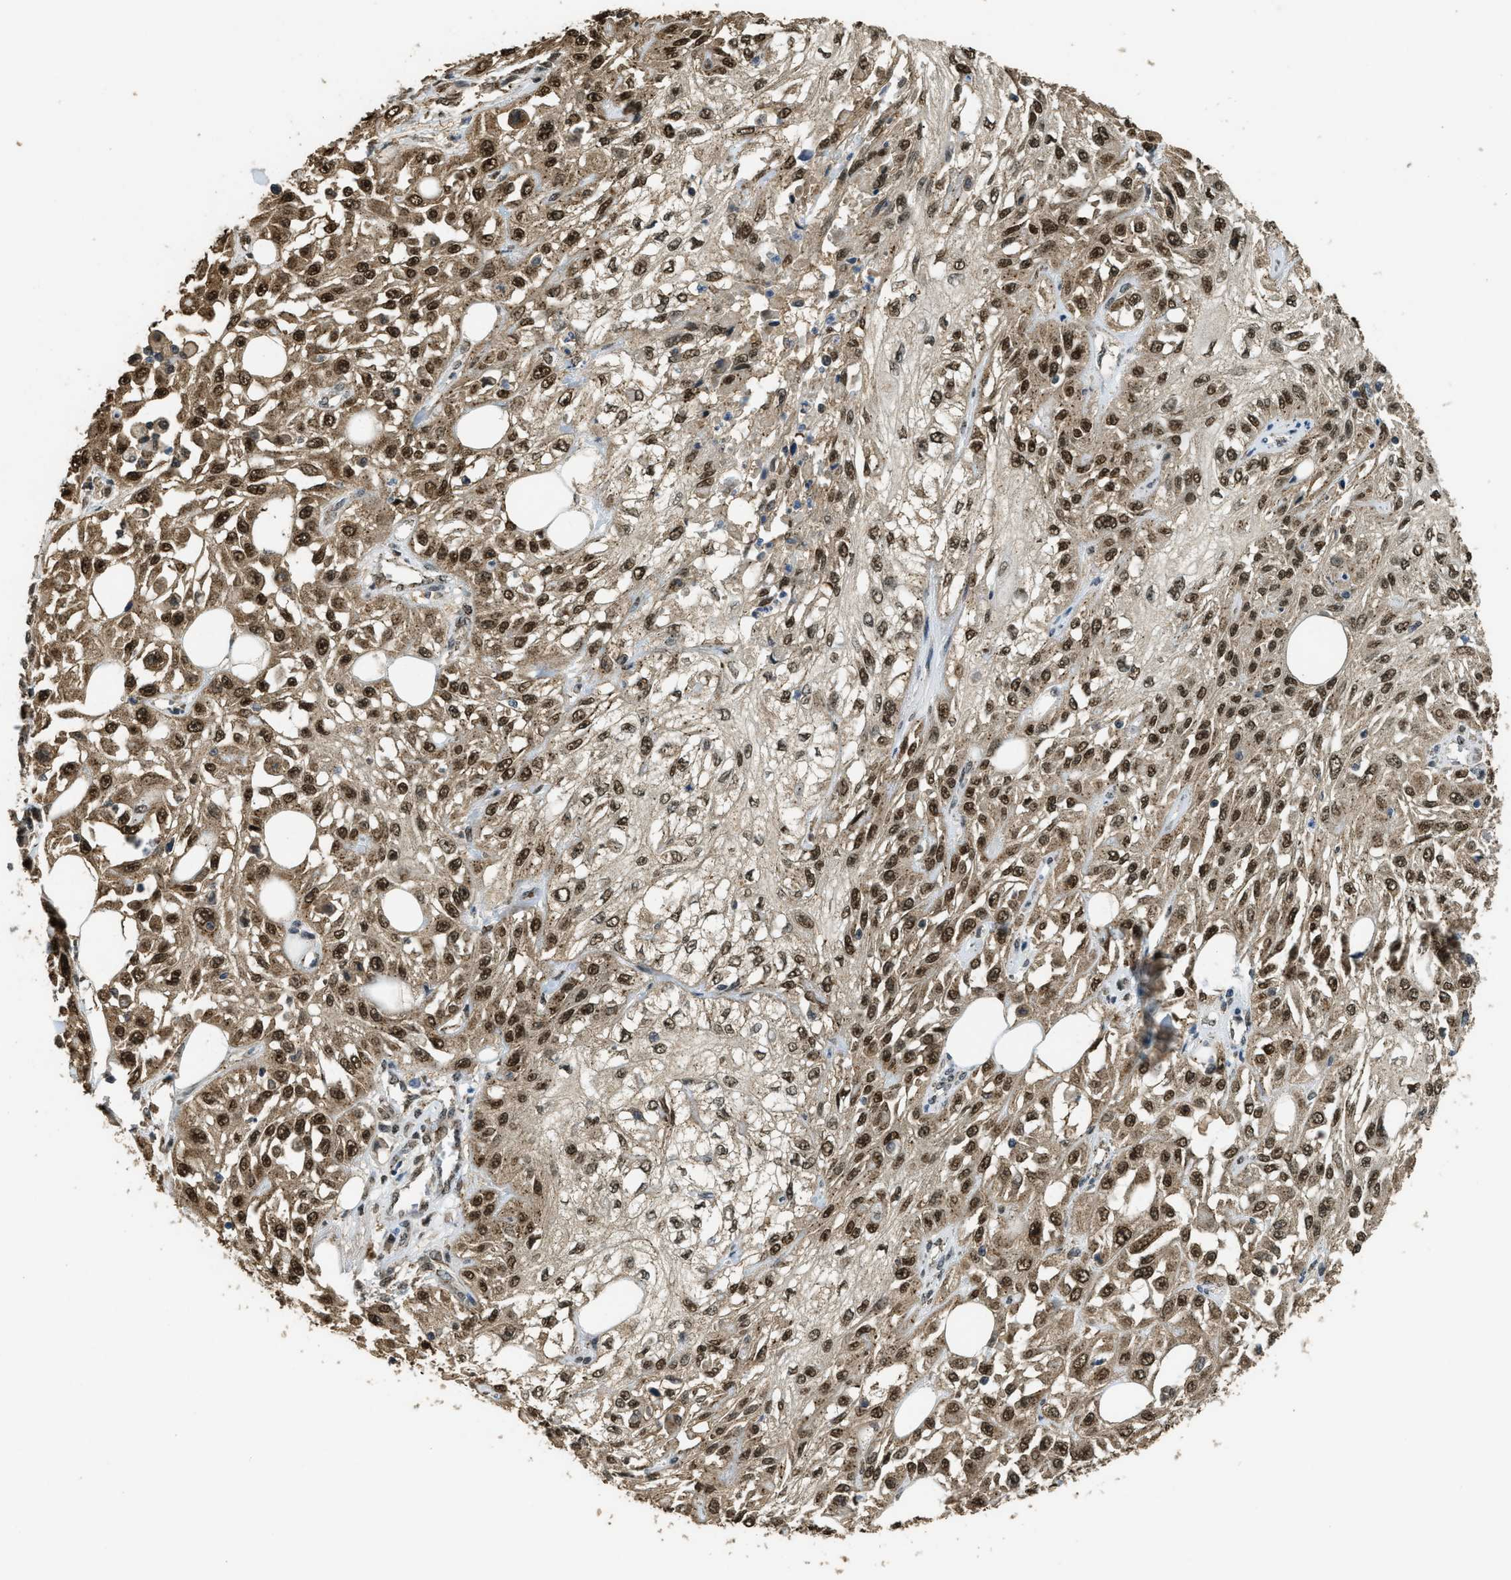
{"staining": {"intensity": "strong", "quantity": ">75%", "location": "cytoplasmic/membranous,nuclear"}, "tissue": "skin cancer", "cell_type": "Tumor cells", "image_type": "cancer", "snomed": [{"axis": "morphology", "description": "Squamous cell carcinoma, NOS"}, {"axis": "morphology", "description": "Squamous cell carcinoma, metastatic, NOS"}, {"axis": "topography", "description": "Skin"}, {"axis": "topography", "description": "Lymph node"}], "caption": "The micrograph reveals staining of skin cancer, revealing strong cytoplasmic/membranous and nuclear protein expression (brown color) within tumor cells.", "gene": "IPO7", "patient": {"sex": "male", "age": 75}}